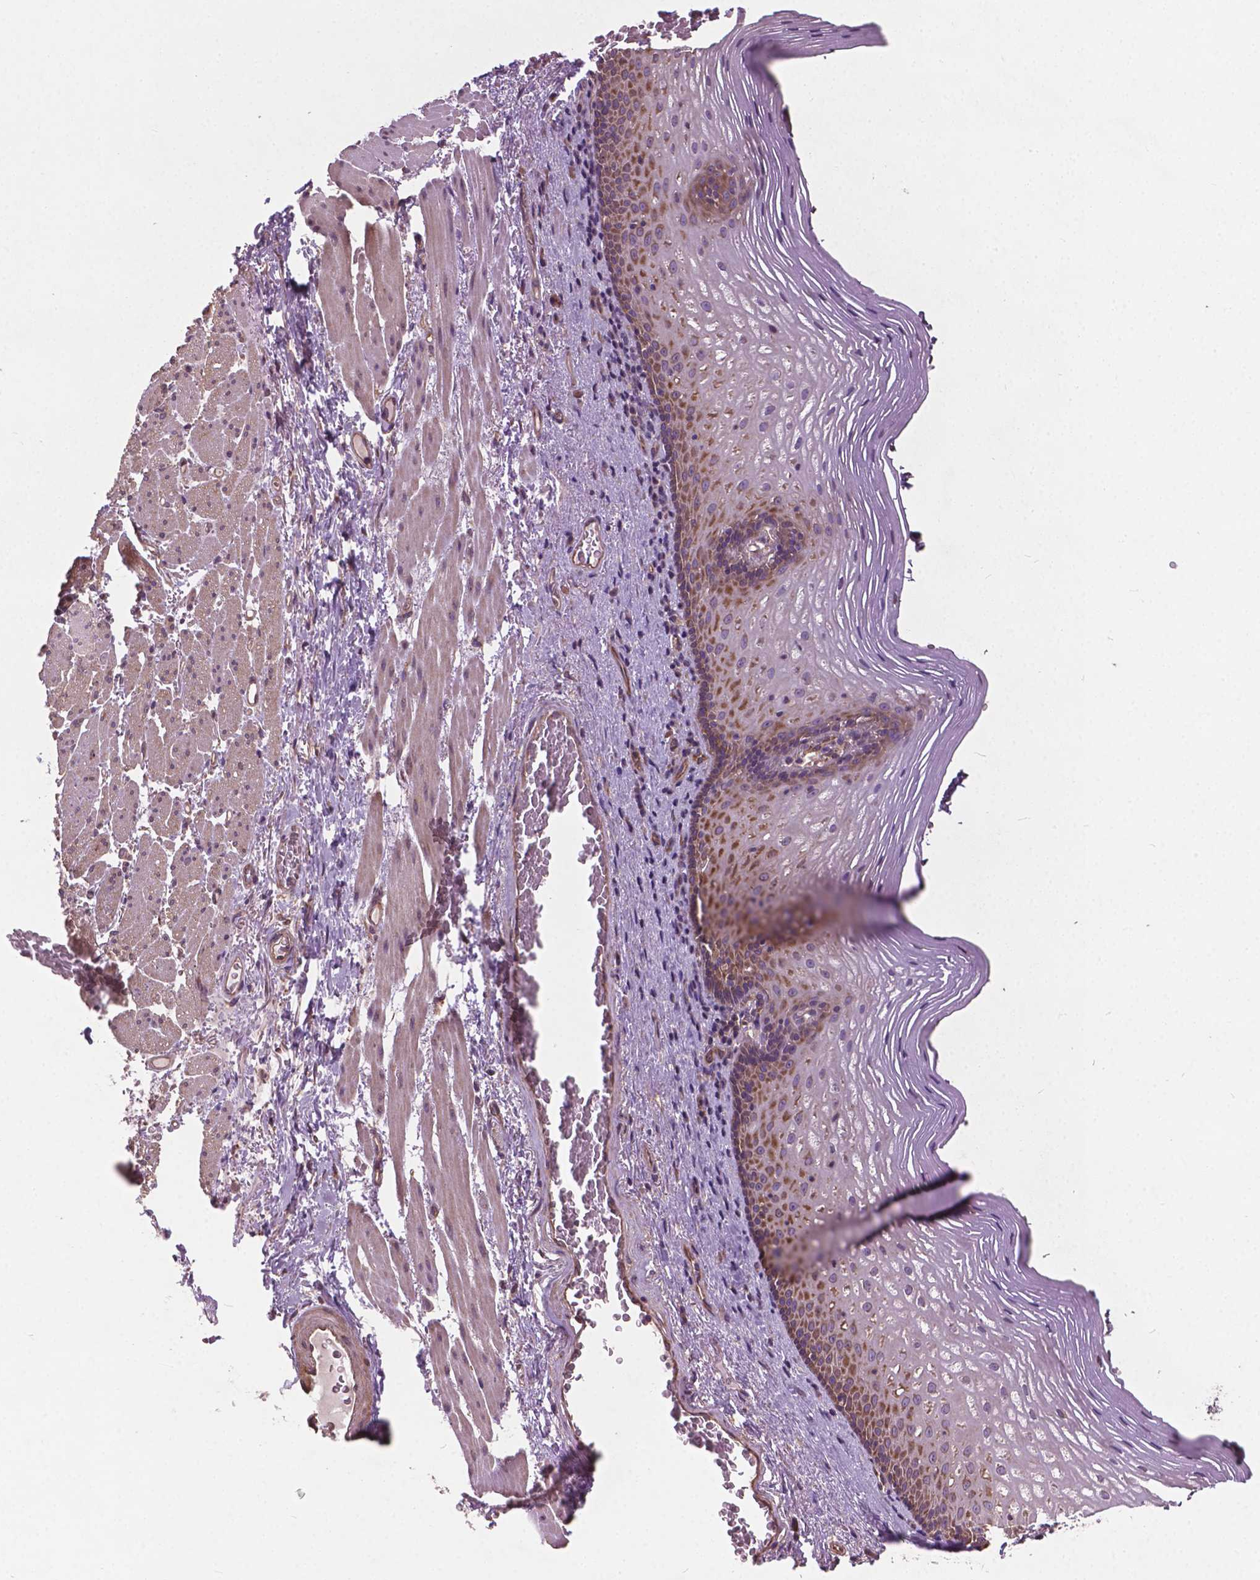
{"staining": {"intensity": "moderate", "quantity": "25%-75%", "location": "cytoplasmic/membranous"}, "tissue": "esophagus", "cell_type": "Squamous epithelial cells", "image_type": "normal", "snomed": [{"axis": "morphology", "description": "Normal tissue, NOS"}, {"axis": "topography", "description": "Esophagus"}], "caption": "Immunohistochemistry staining of unremarkable esophagus, which shows medium levels of moderate cytoplasmic/membranous expression in approximately 25%-75% of squamous epithelial cells indicating moderate cytoplasmic/membranous protein staining. The staining was performed using DAB (3,3'-diaminobenzidine) (brown) for protein detection and nuclei were counterstained in hematoxylin (blue).", "gene": "MZT1", "patient": {"sex": "male", "age": 76}}